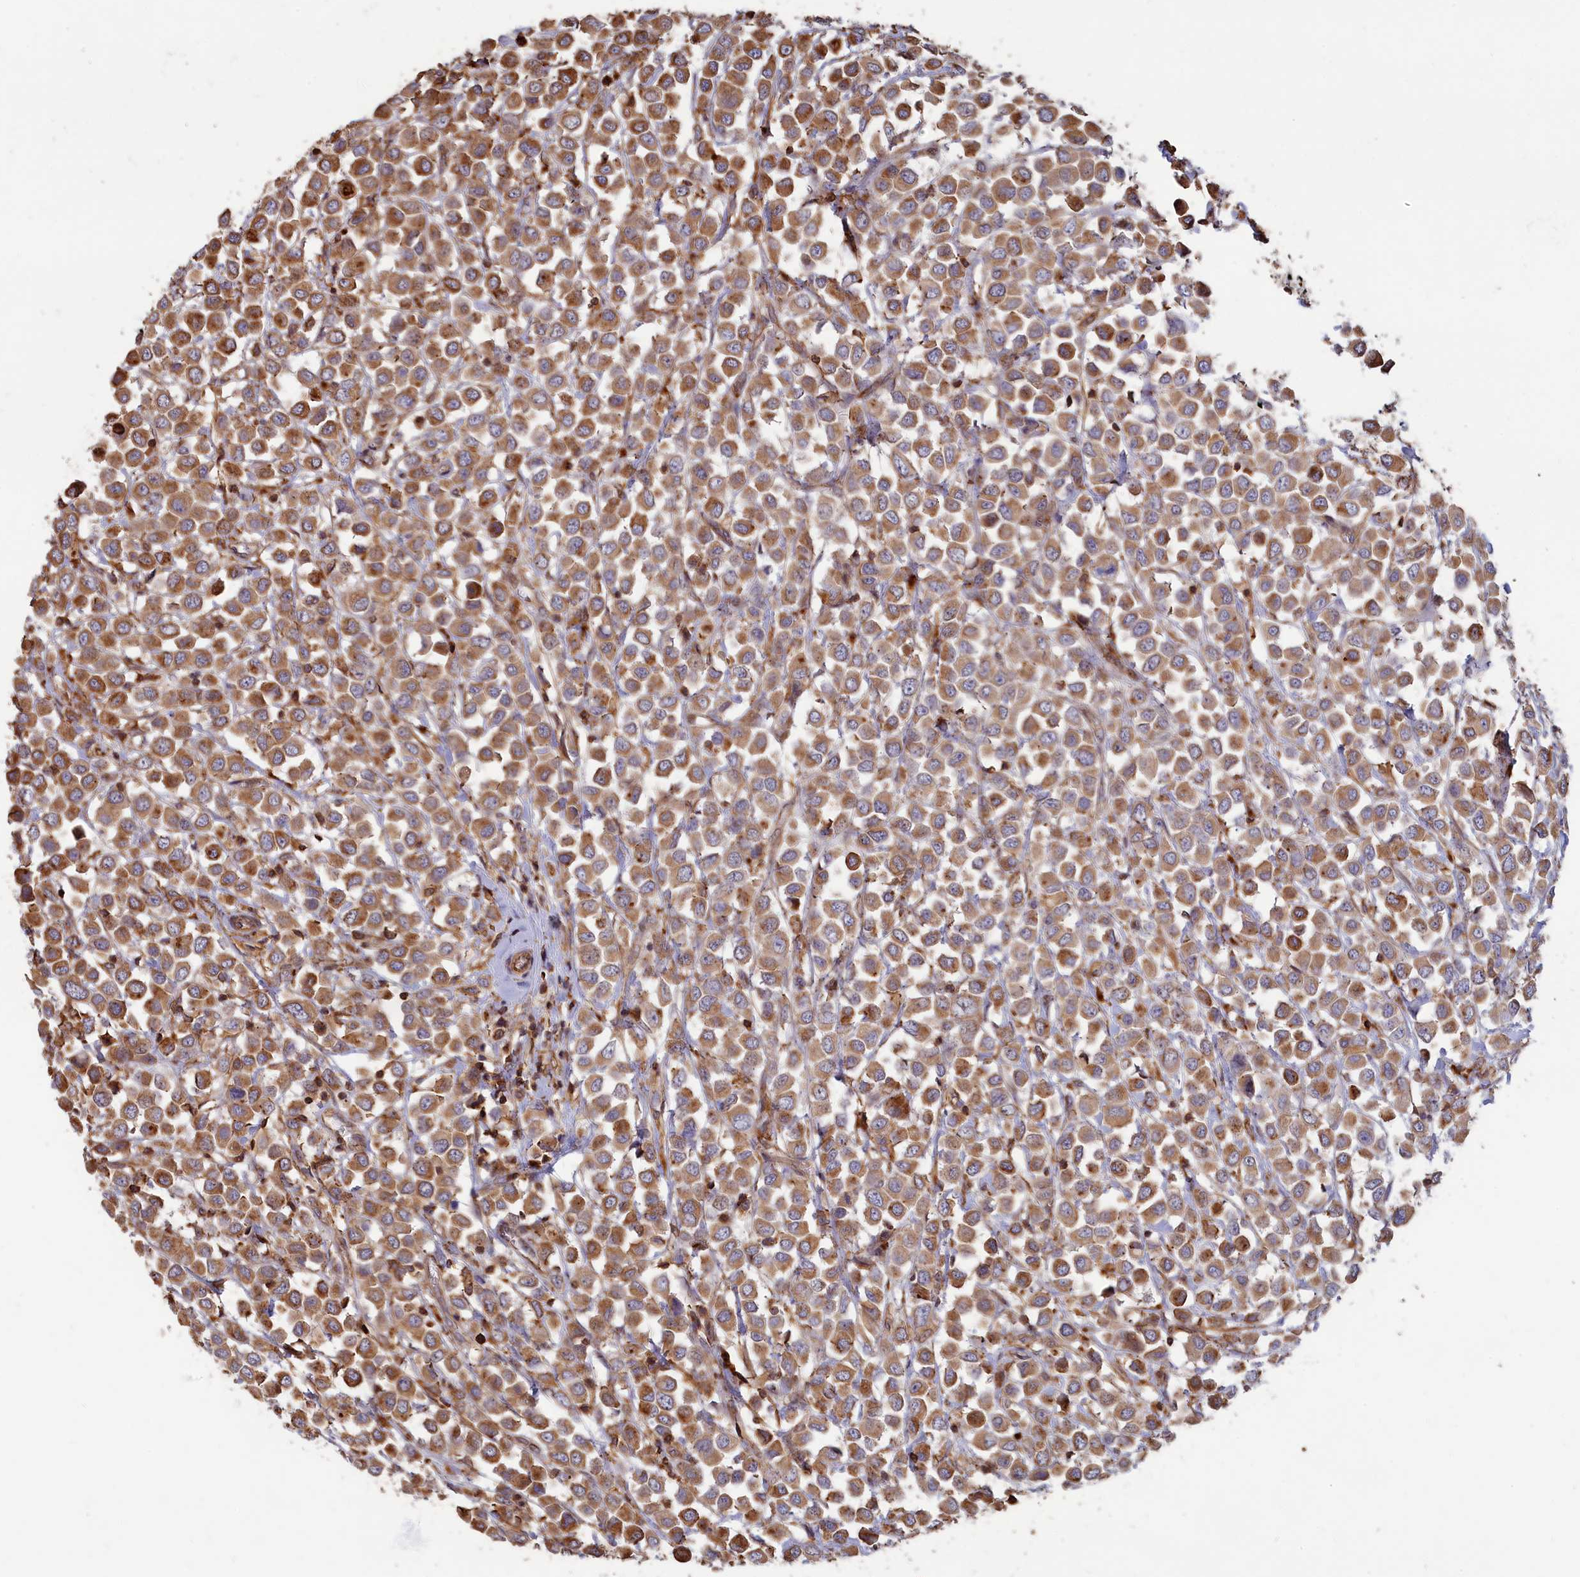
{"staining": {"intensity": "moderate", "quantity": ">75%", "location": "cytoplasmic/membranous"}, "tissue": "breast cancer", "cell_type": "Tumor cells", "image_type": "cancer", "snomed": [{"axis": "morphology", "description": "Duct carcinoma"}, {"axis": "topography", "description": "Breast"}], "caption": "DAB (3,3'-diaminobenzidine) immunohistochemical staining of human intraductal carcinoma (breast) demonstrates moderate cytoplasmic/membranous protein staining in approximately >75% of tumor cells.", "gene": "ANKRD27", "patient": {"sex": "female", "age": 61}}